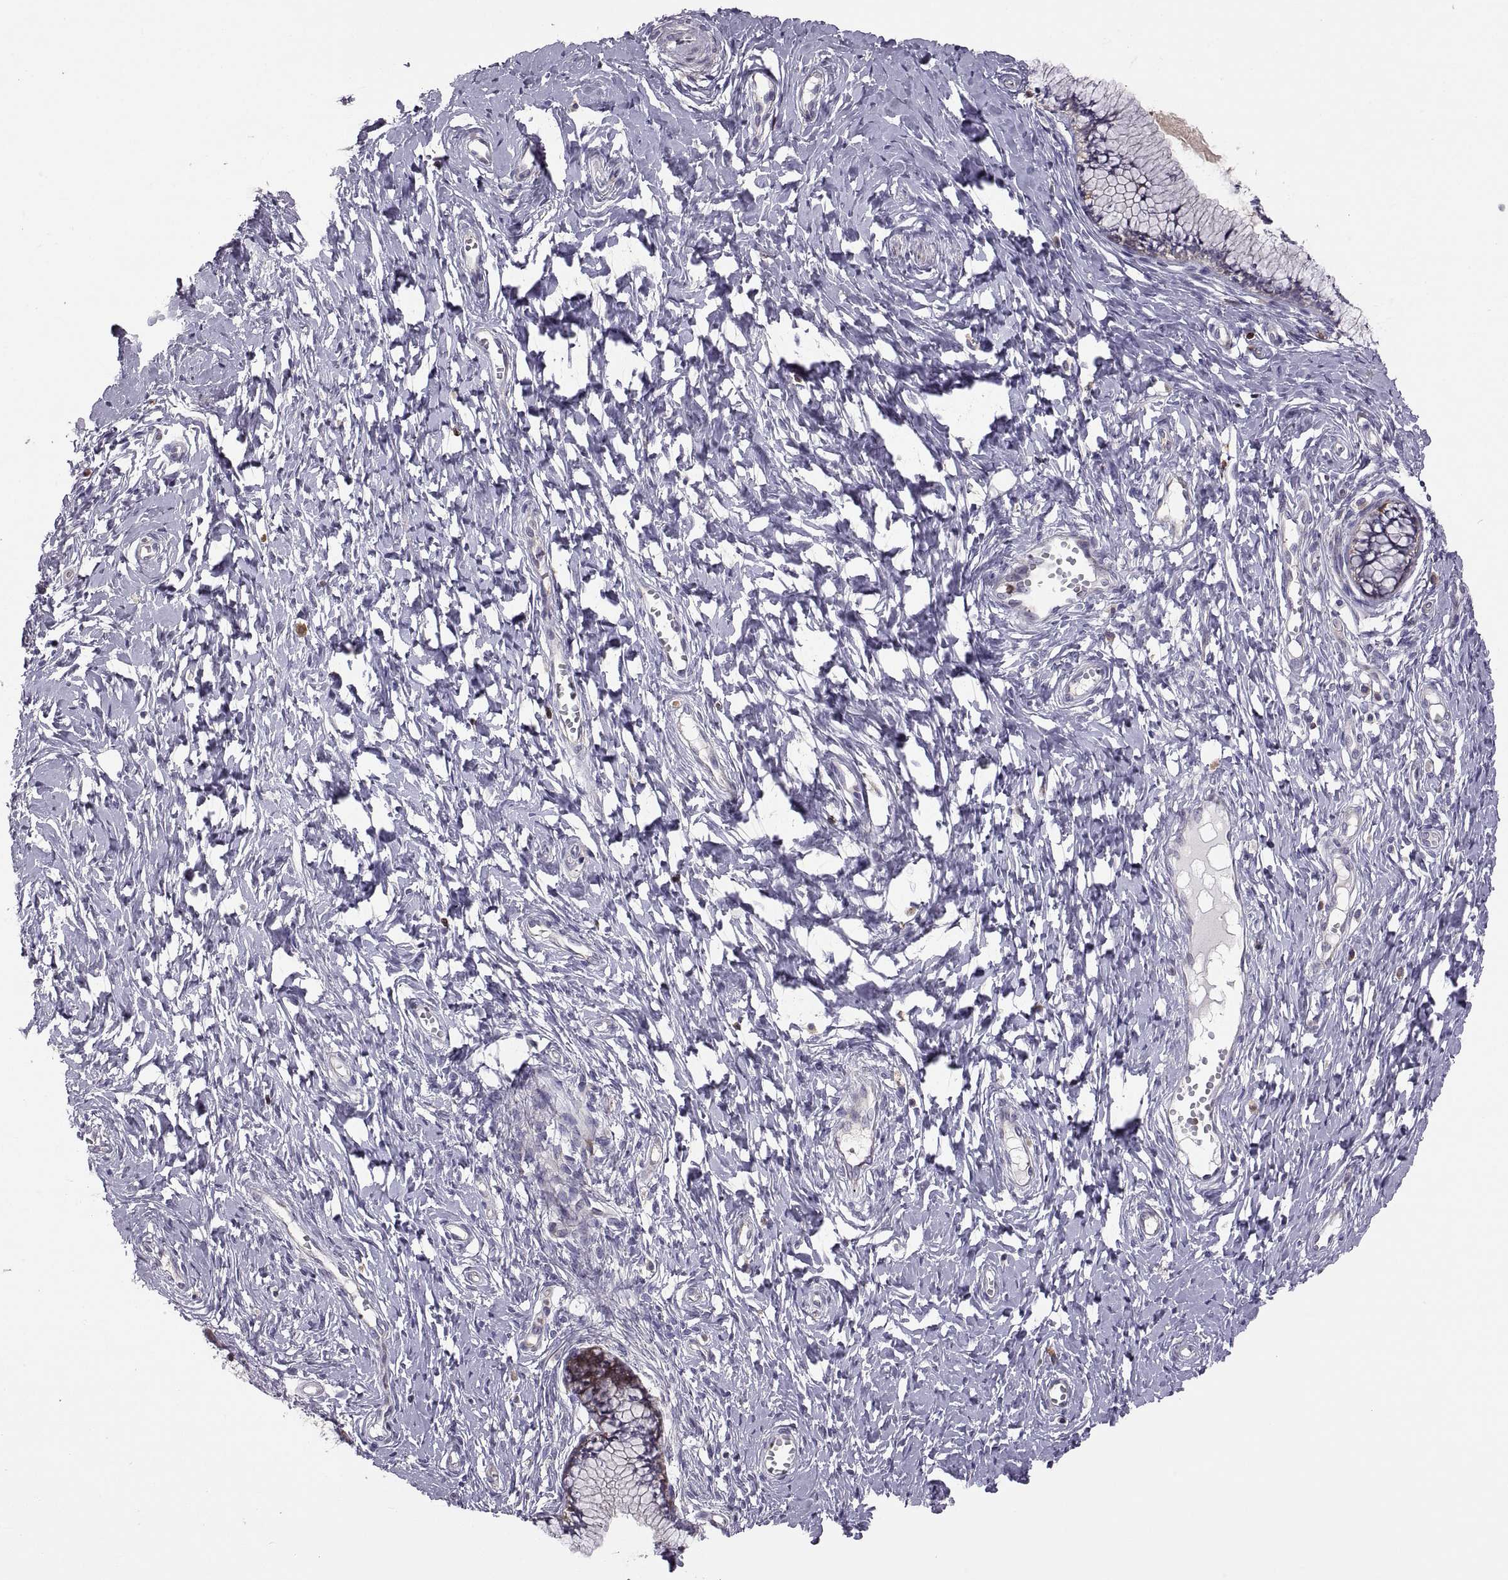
{"staining": {"intensity": "negative", "quantity": "none", "location": "none"}, "tissue": "cervix", "cell_type": "Glandular cells", "image_type": "normal", "snomed": [{"axis": "morphology", "description": "Normal tissue, NOS"}, {"axis": "topography", "description": "Cervix"}], "caption": "High power microscopy micrograph of an IHC image of benign cervix, revealing no significant expression in glandular cells. (DAB (3,3'-diaminobenzidine) immunohistochemistry (IHC) with hematoxylin counter stain).", "gene": "SPATA32", "patient": {"sex": "female", "age": 40}}